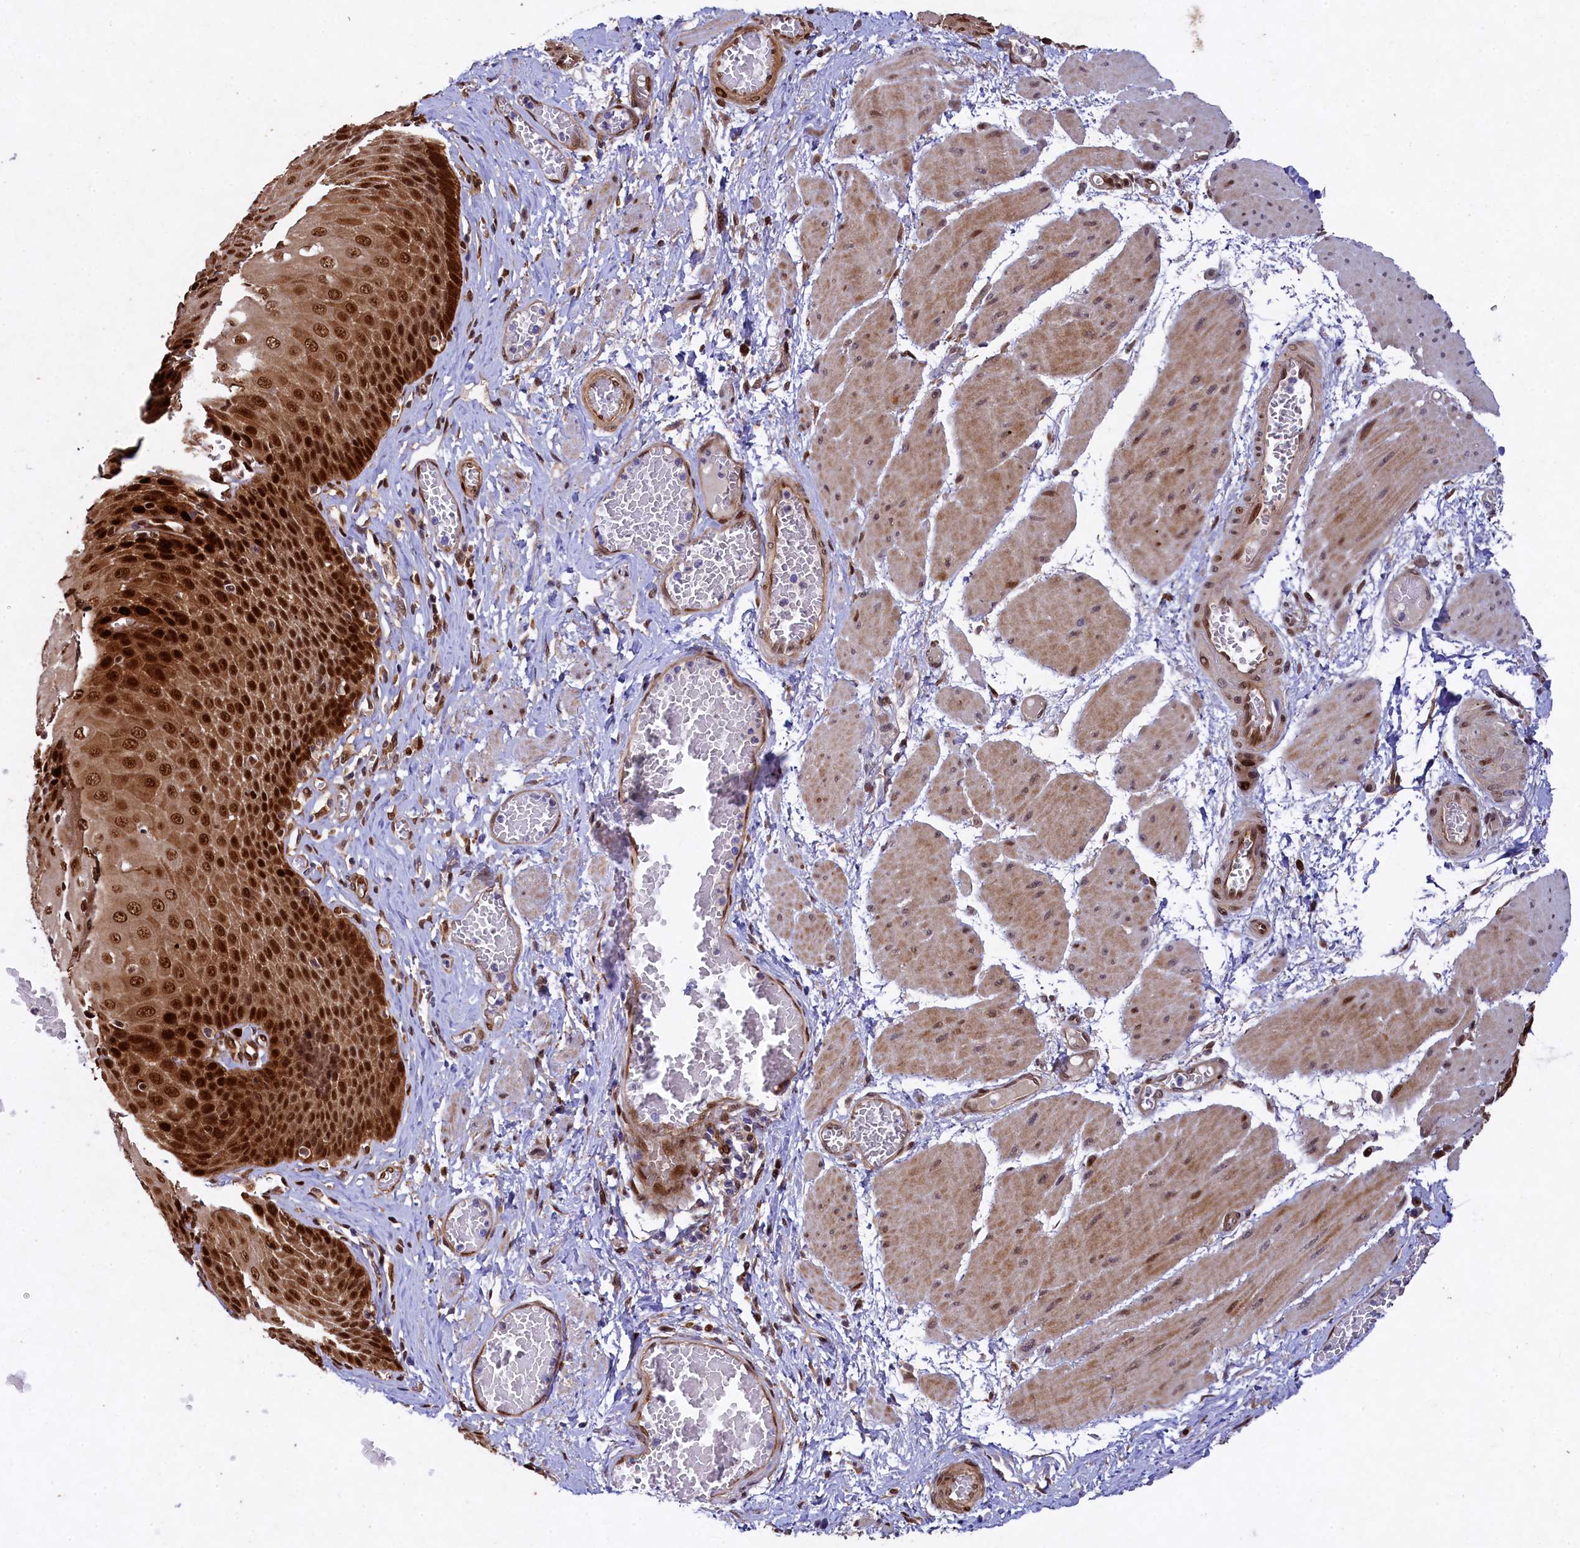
{"staining": {"intensity": "strong", "quantity": "25%-75%", "location": "cytoplasmic/membranous,nuclear"}, "tissue": "esophagus", "cell_type": "Squamous epithelial cells", "image_type": "normal", "snomed": [{"axis": "morphology", "description": "Normal tissue, NOS"}, {"axis": "topography", "description": "Esophagus"}], "caption": "Immunohistochemistry (IHC) micrograph of unremarkable esophagus stained for a protein (brown), which displays high levels of strong cytoplasmic/membranous,nuclear positivity in about 25%-75% of squamous epithelial cells.", "gene": "TGDS", "patient": {"sex": "male", "age": 60}}